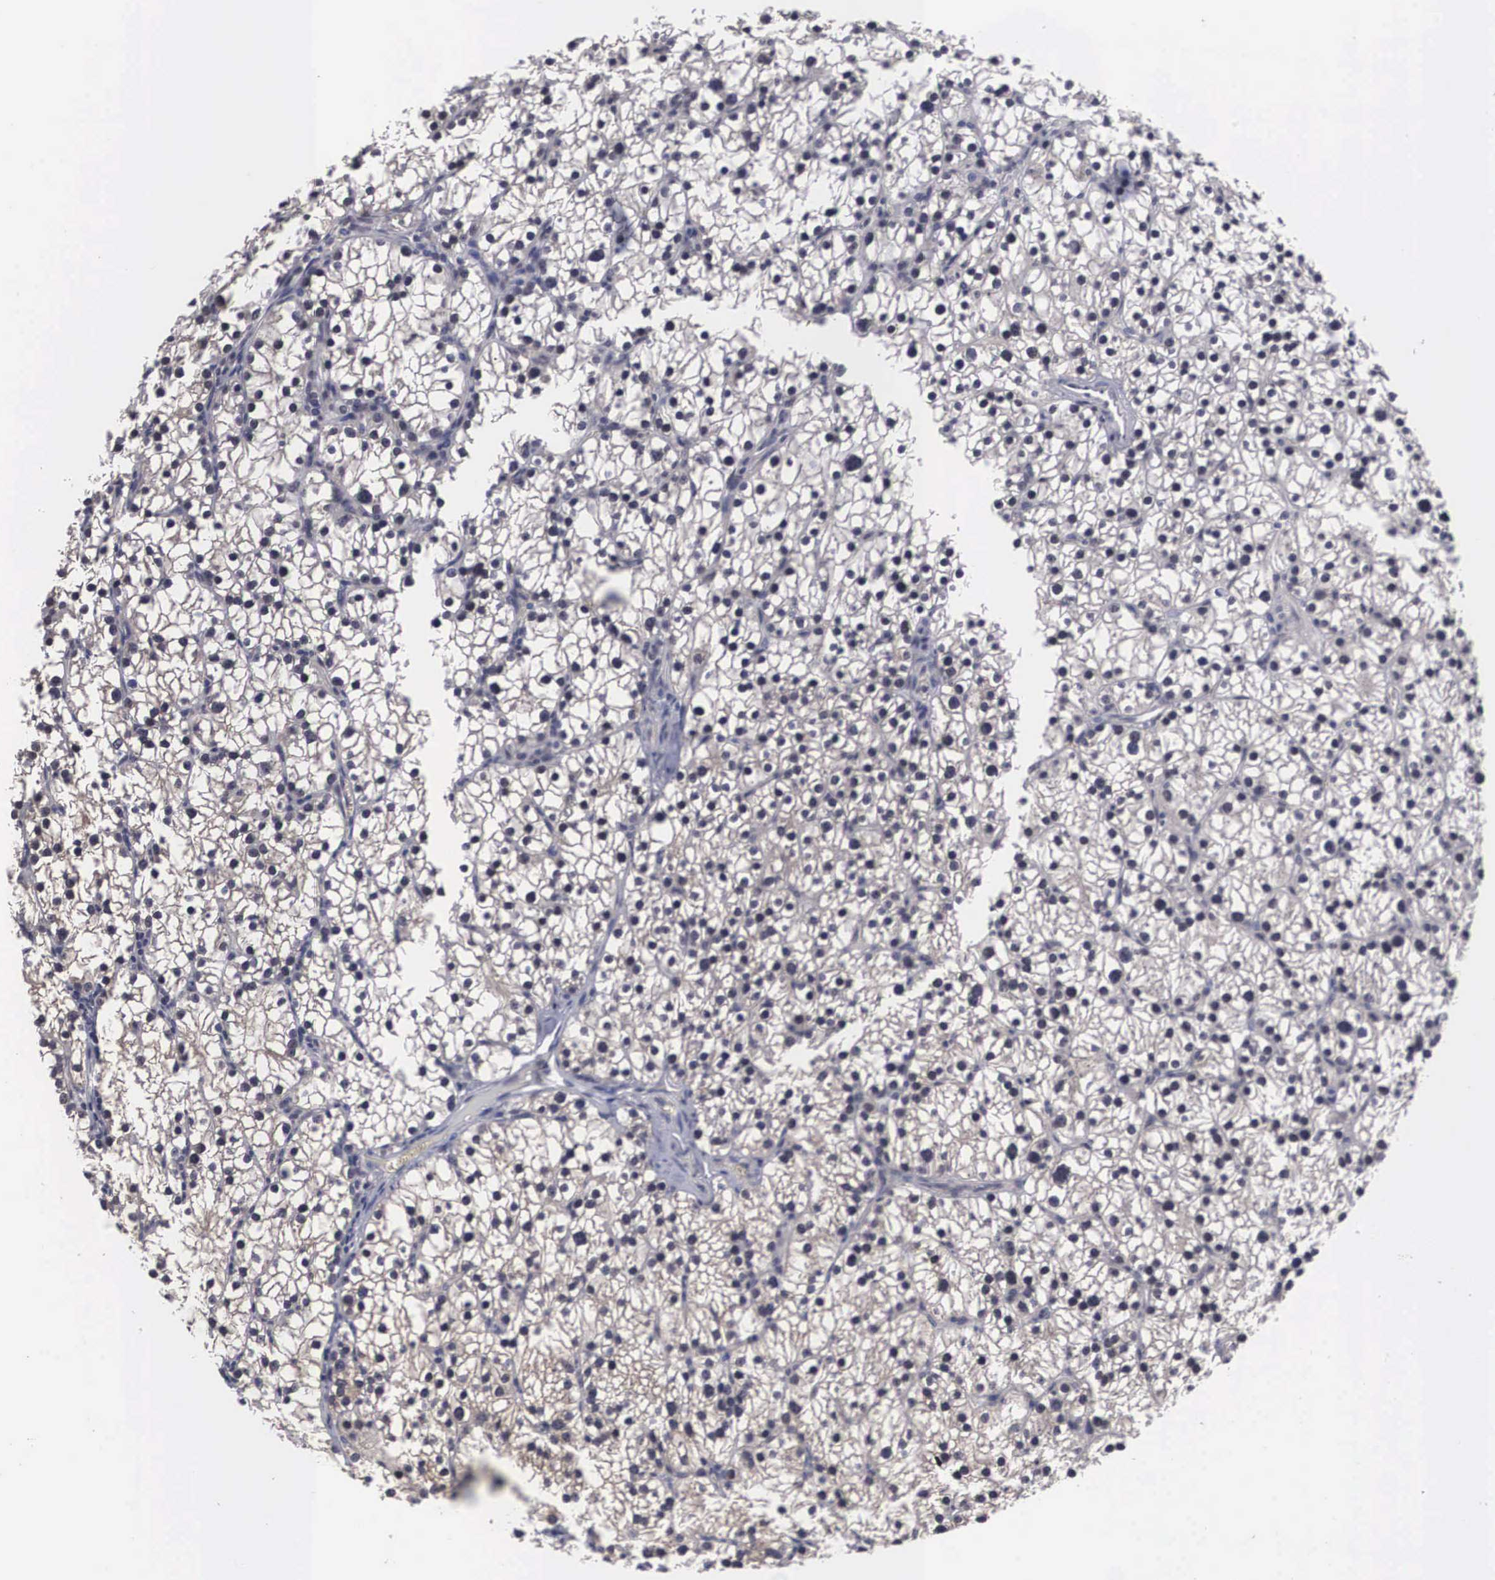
{"staining": {"intensity": "negative", "quantity": "none", "location": "none"}, "tissue": "parathyroid gland", "cell_type": "Glandular cells", "image_type": "normal", "snomed": [{"axis": "morphology", "description": "Normal tissue, NOS"}, {"axis": "topography", "description": "Parathyroid gland"}], "caption": "Parathyroid gland stained for a protein using immunohistochemistry shows no staining glandular cells.", "gene": "OTX2", "patient": {"sex": "female", "age": 54}}